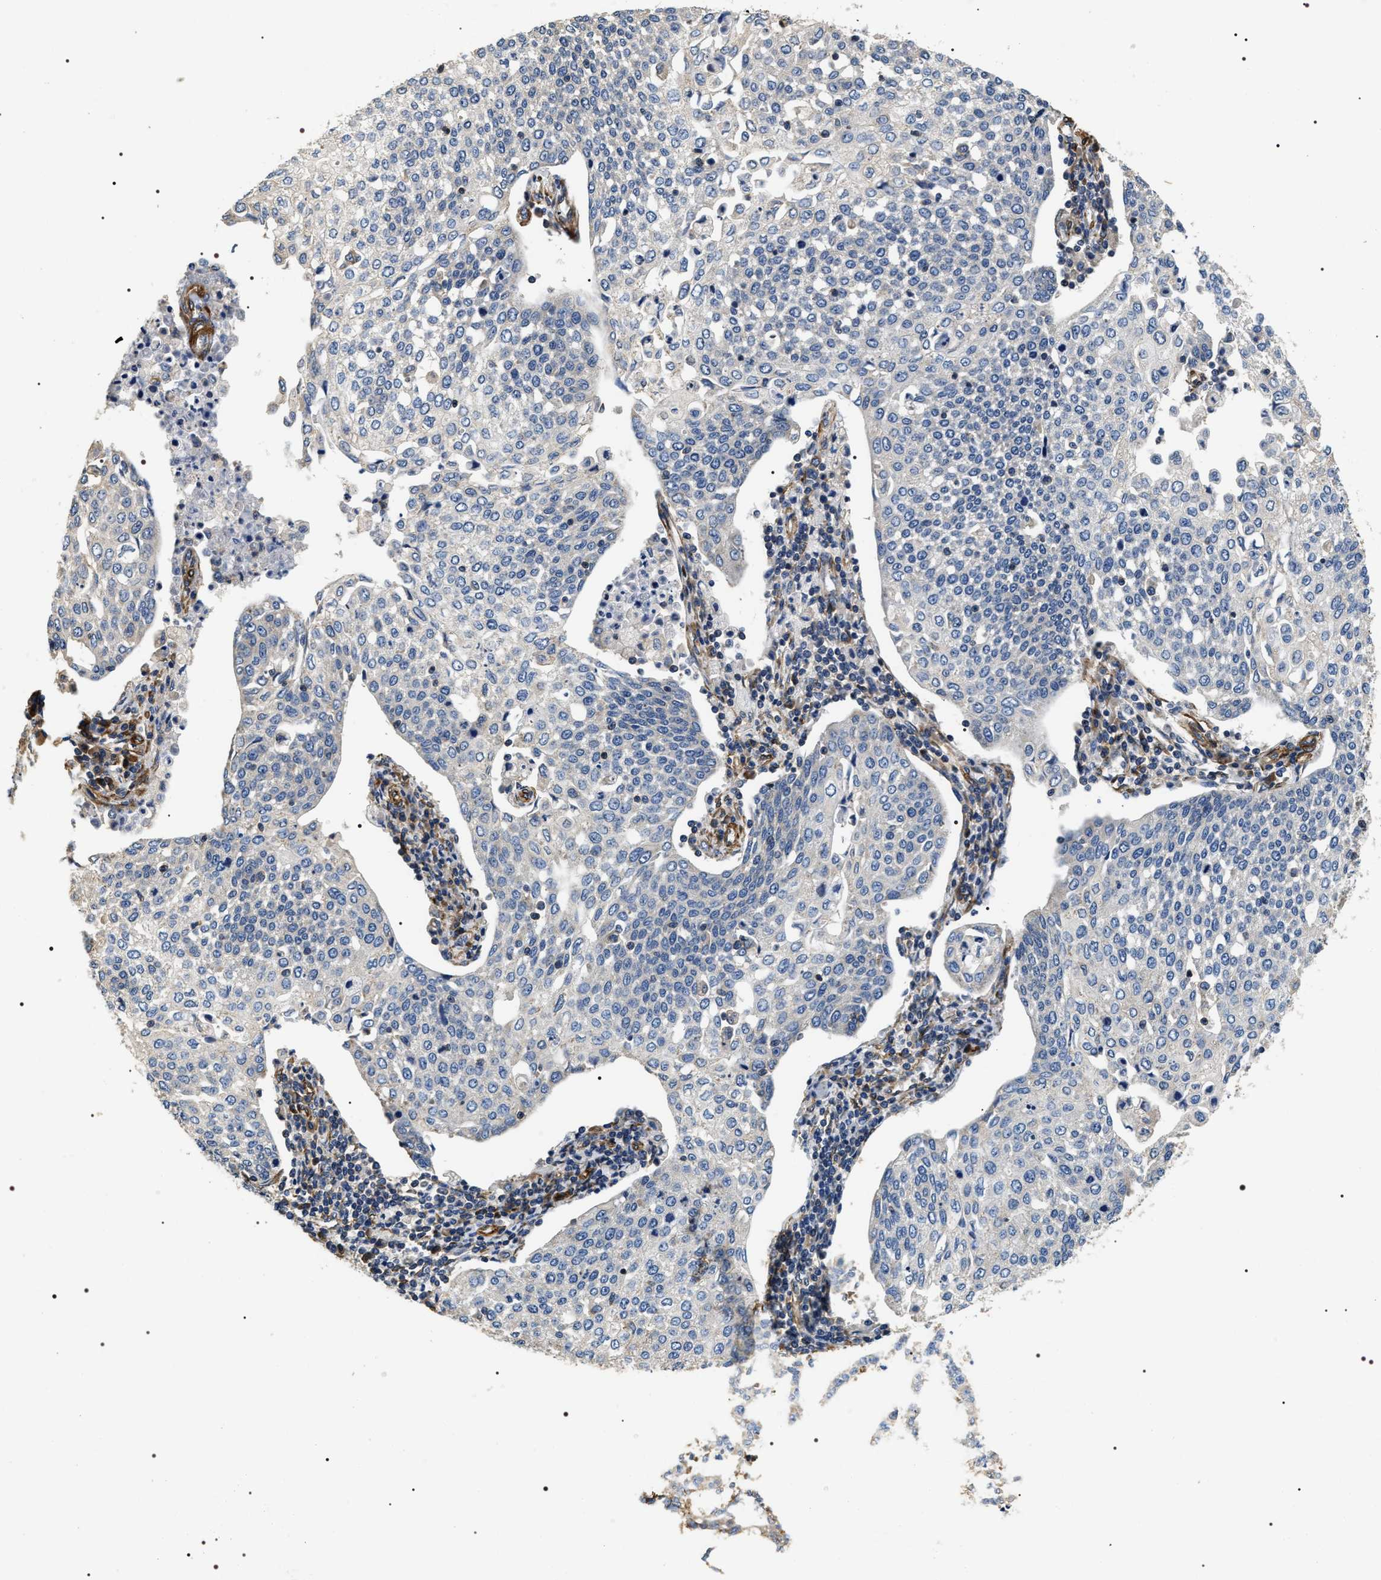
{"staining": {"intensity": "negative", "quantity": "none", "location": "none"}, "tissue": "cervical cancer", "cell_type": "Tumor cells", "image_type": "cancer", "snomed": [{"axis": "morphology", "description": "Squamous cell carcinoma, NOS"}, {"axis": "topography", "description": "Cervix"}], "caption": "This is an immunohistochemistry (IHC) photomicrograph of cervical squamous cell carcinoma. There is no staining in tumor cells.", "gene": "ZC3HAV1L", "patient": {"sex": "female", "age": 34}}